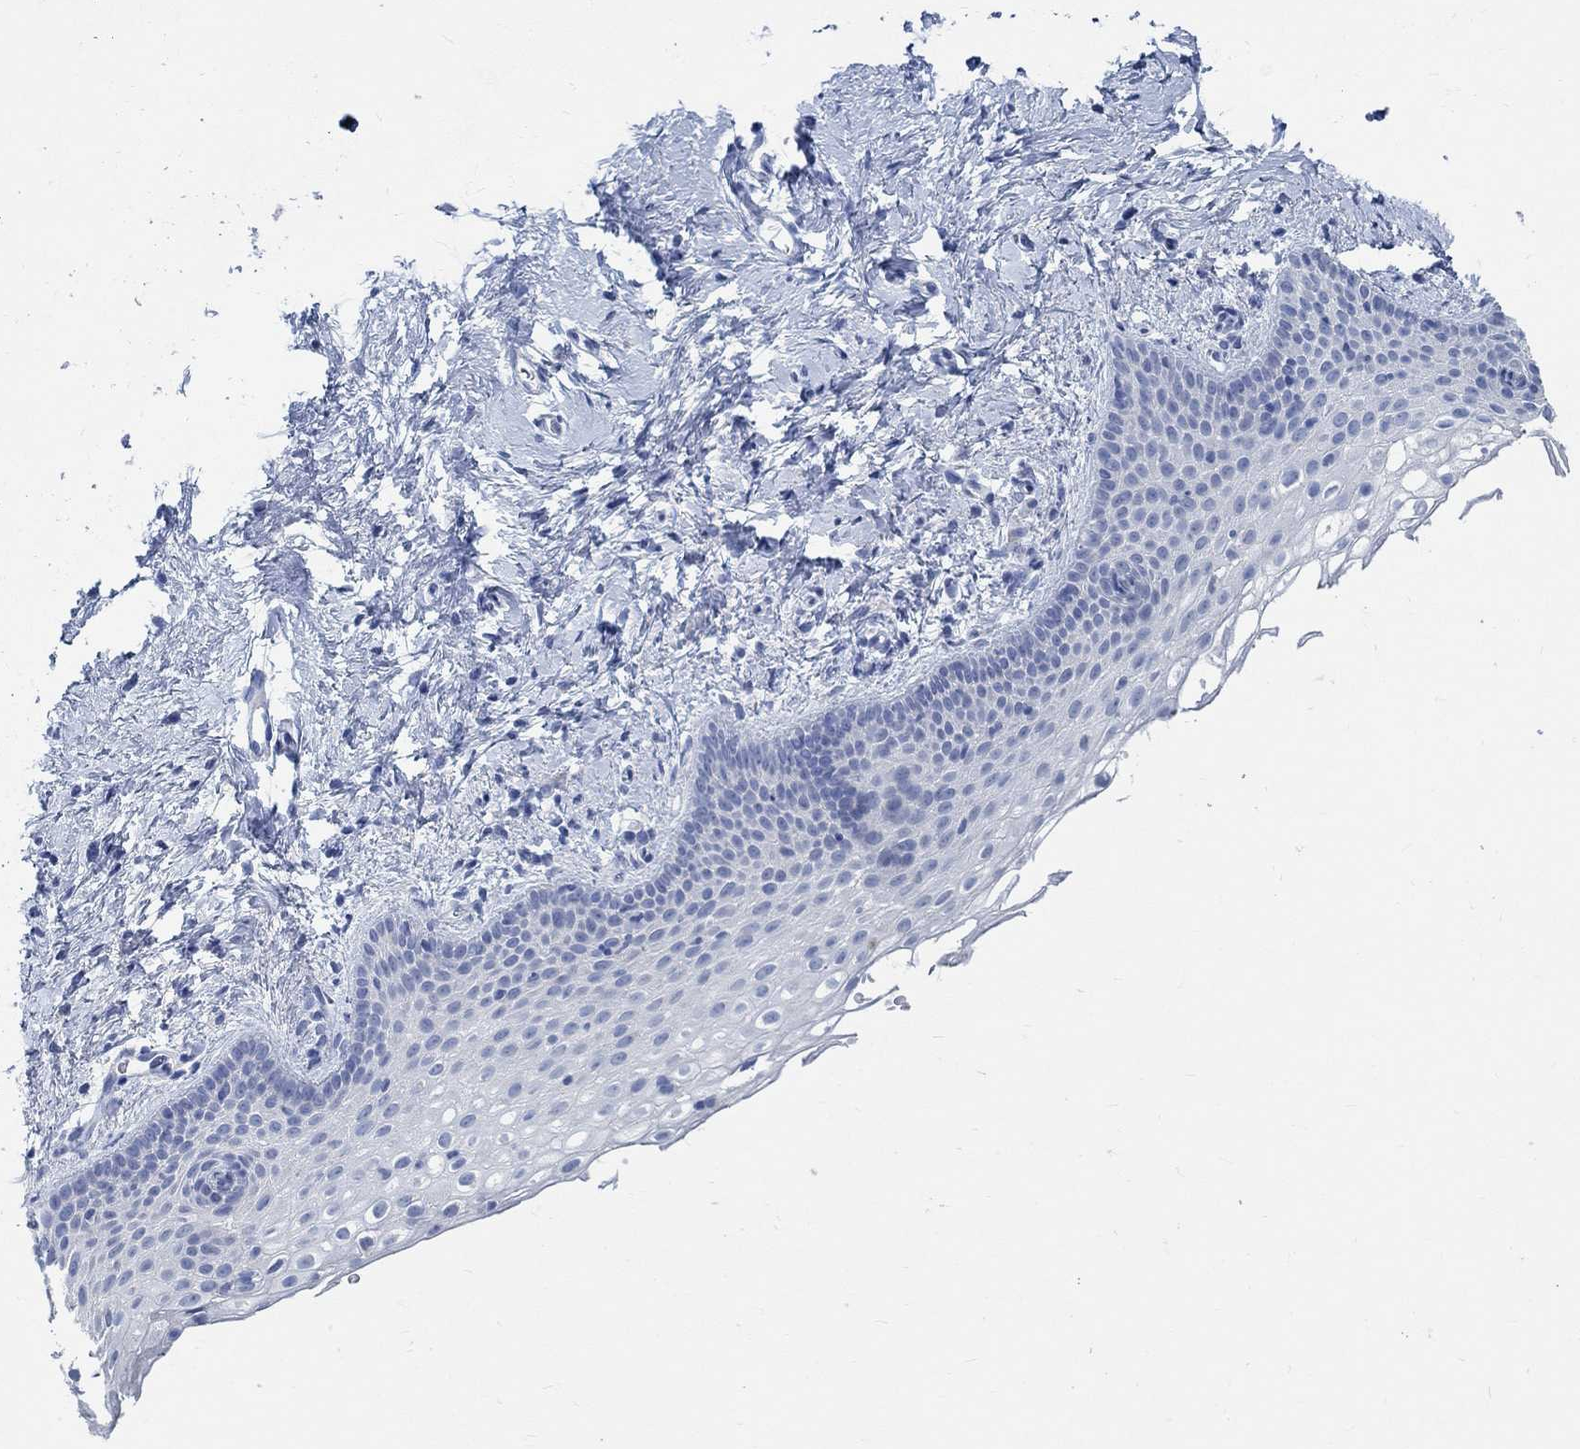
{"staining": {"intensity": "negative", "quantity": "none", "location": "none"}, "tissue": "vagina", "cell_type": "Squamous epithelial cells", "image_type": "normal", "snomed": [{"axis": "morphology", "description": "Normal tissue, NOS"}, {"axis": "topography", "description": "Vagina"}], "caption": "This is a micrograph of immunohistochemistry staining of normal vagina, which shows no staining in squamous epithelial cells. Nuclei are stained in blue.", "gene": "RBM20", "patient": {"sex": "female", "age": 61}}